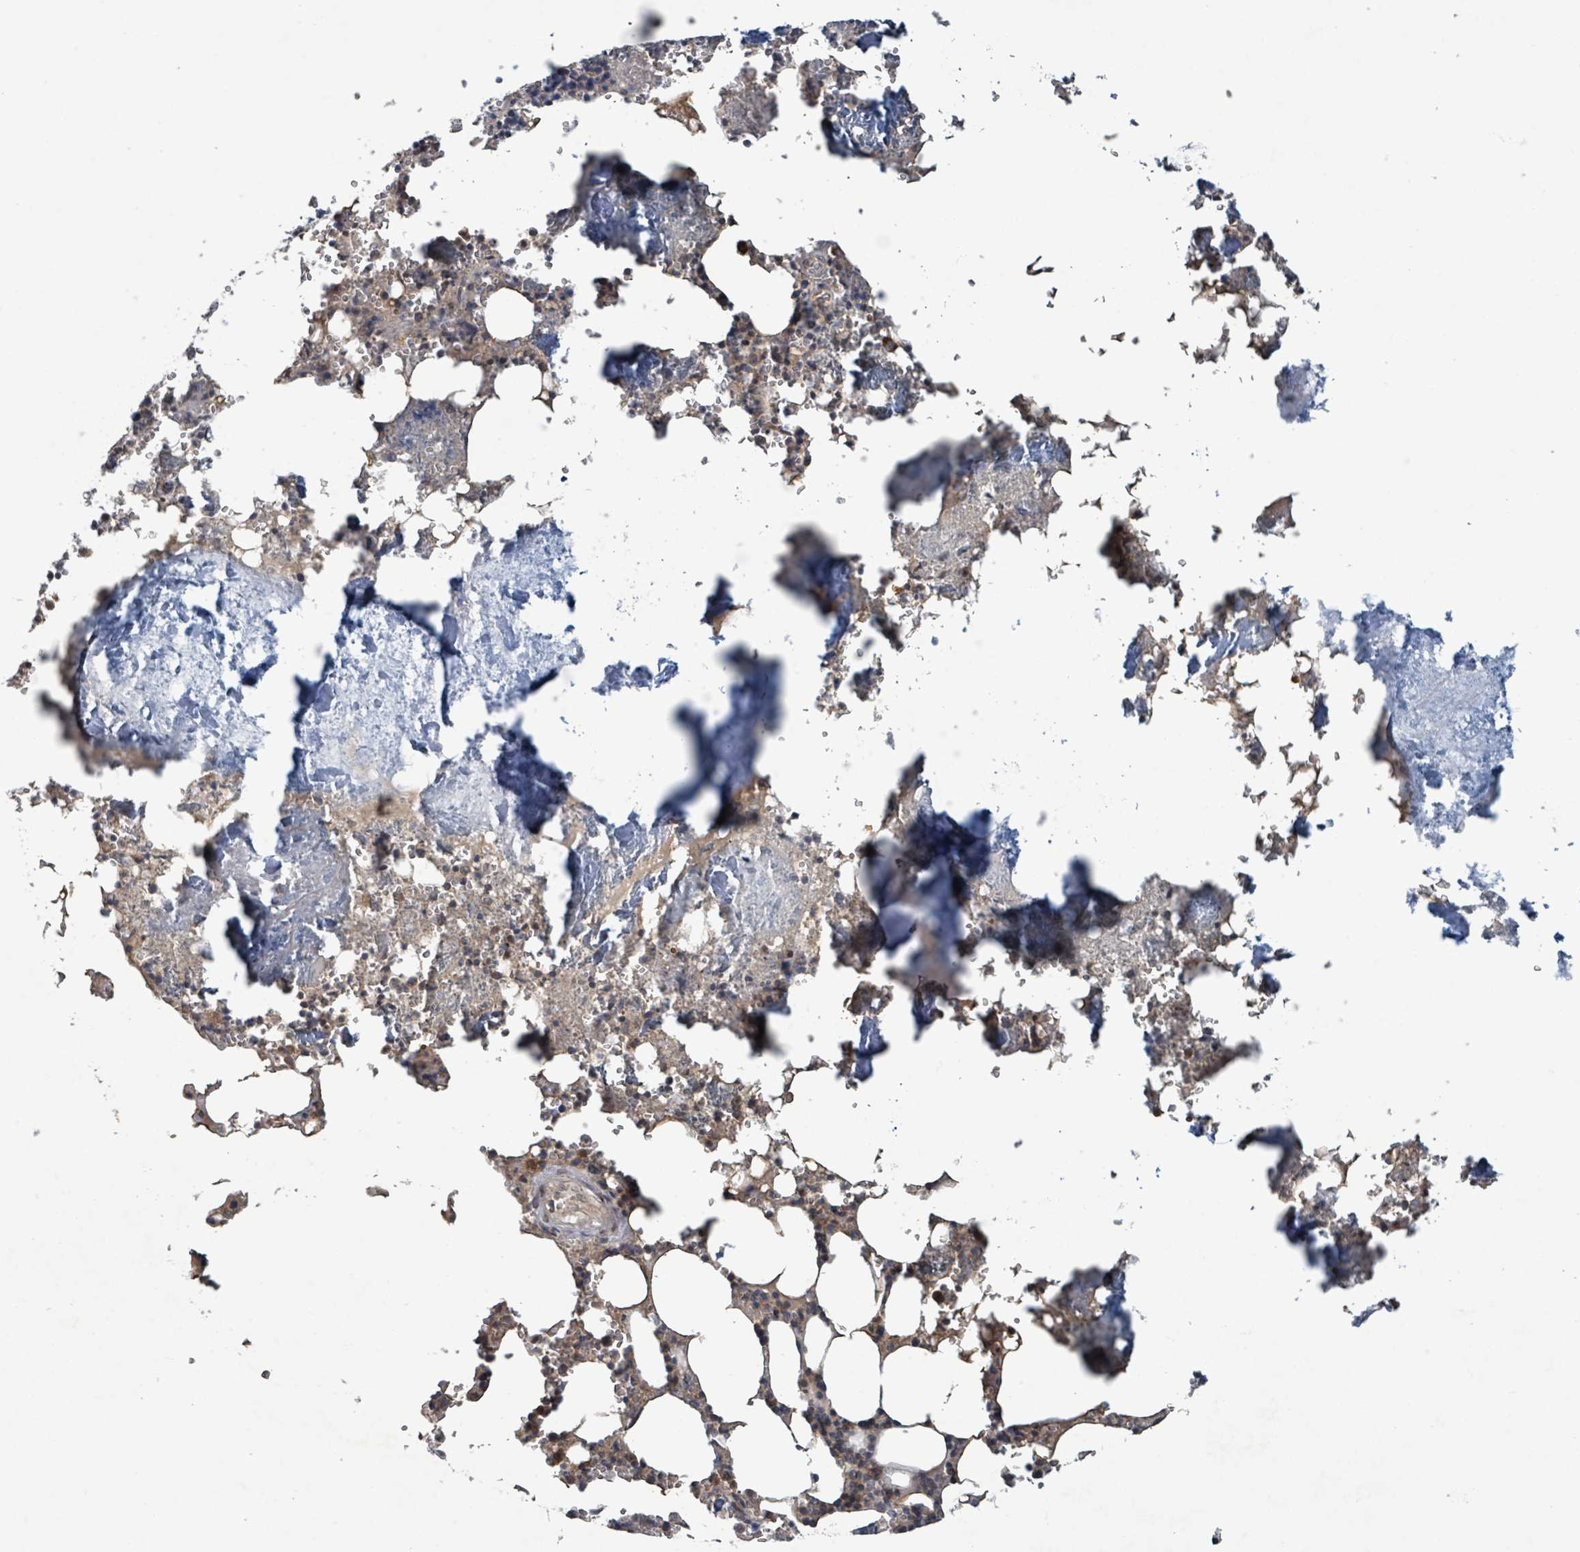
{"staining": {"intensity": "moderate", "quantity": "25%-75%", "location": "cytoplasmic/membranous"}, "tissue": "bone marrow", "cell_type": "Hematopoietic cells", "image_type": "normal", "snomed": [{"axis": "morphology", "description": "Normal tissue, NOS"}, {"axis": "topography", "description": "Bone marrow"}], "caption": "This micrograph demonstrates unremarkable bone marrow stained with IHC to label a protein in brown. The cytoplasmic/membranous of hematopoietic cells show moderate positivity for the protein. Nuclei are counter-stained blue.", "gene": "OR51E1", "patient": {"sex": "male", "age": 54}}